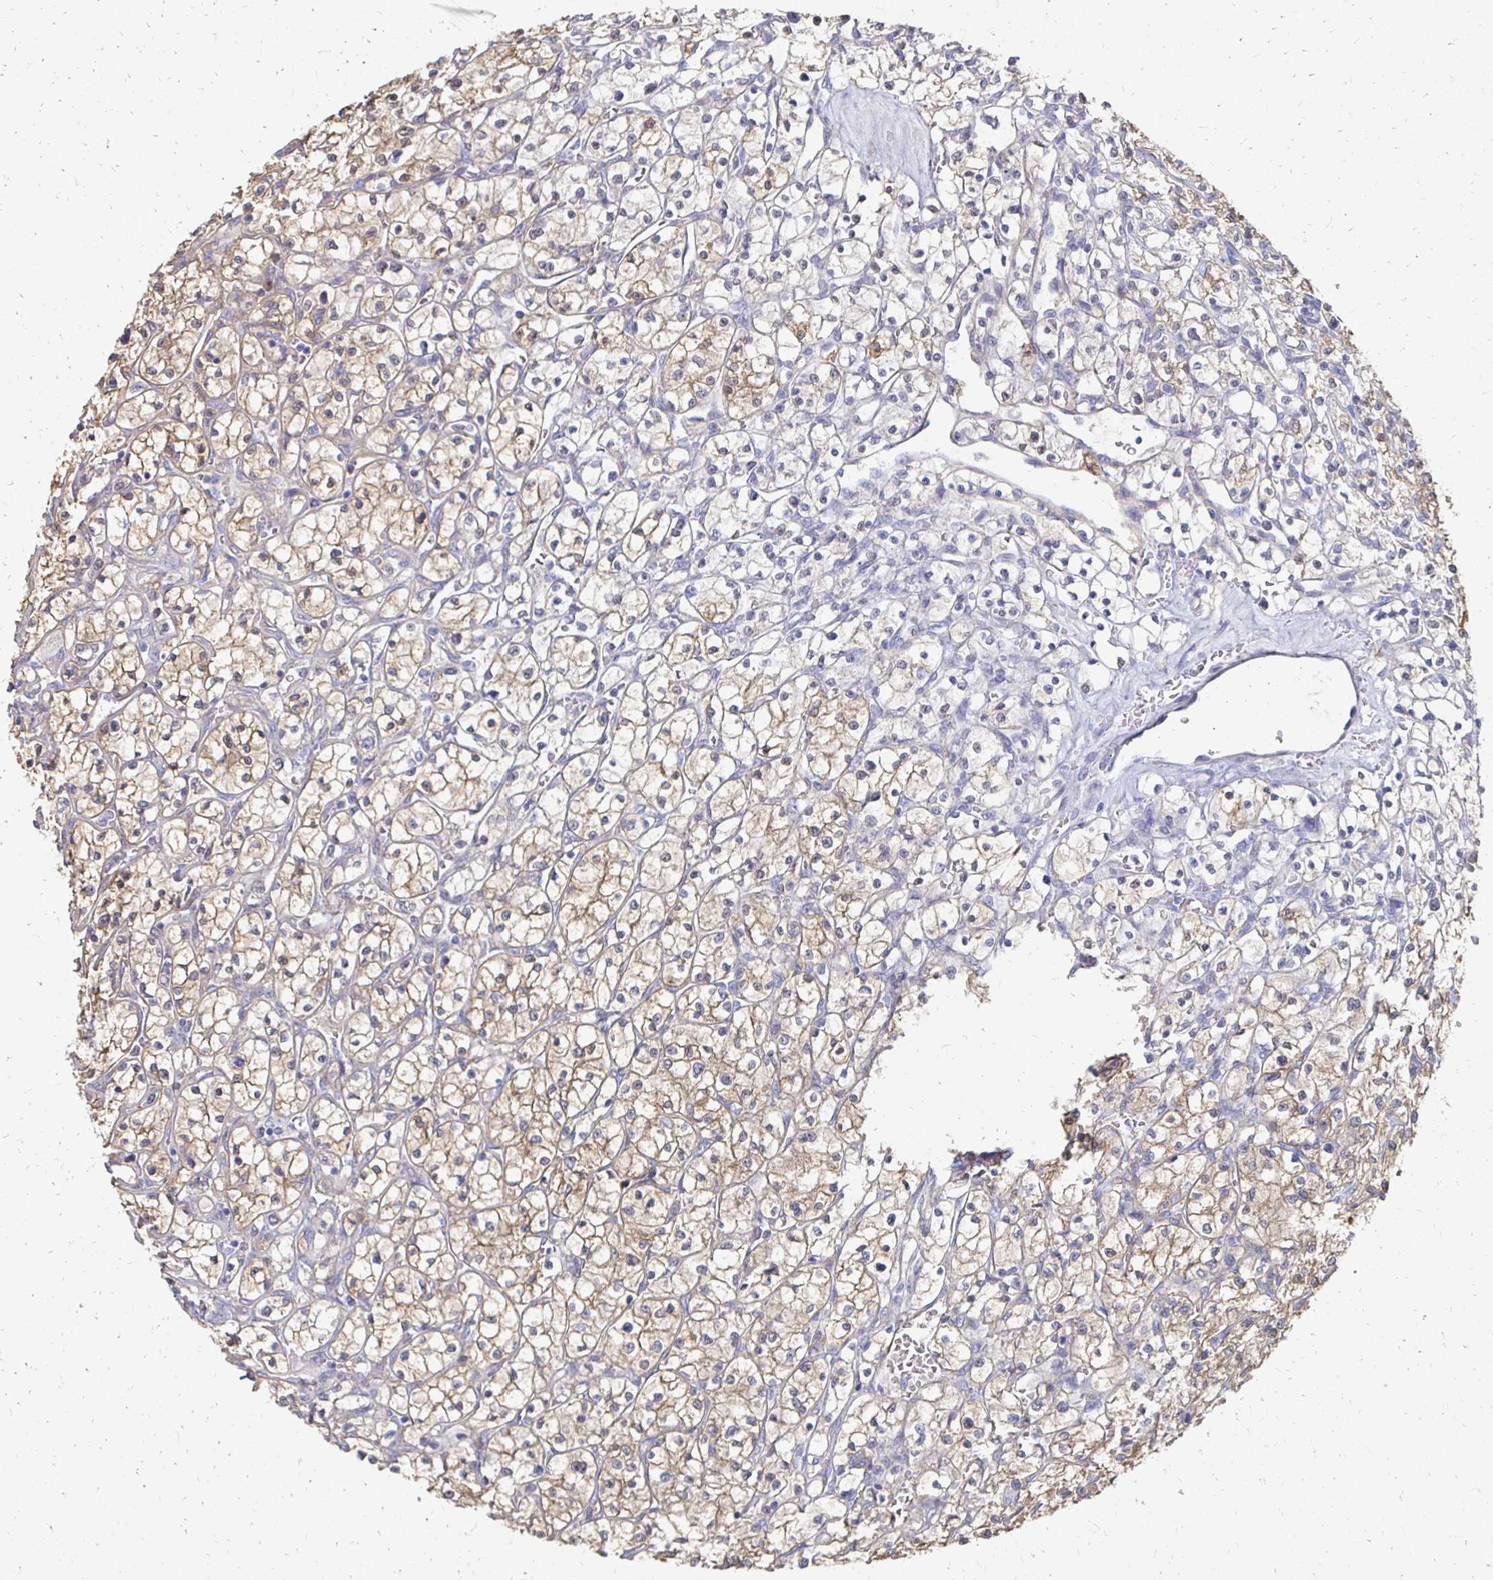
{"staining": {"intensity": "weak", "quantity": ">75%", "location": "cytoplasmic/membranous"}, "tissue": "renal cancer", "cell_type": "Tumor cells", "image_type": "cancer", "snomed": [{"axis": "morphology", "description": "Adenocarcinoma, NOS"}, {"axis": "topography", "description": "Kidney"}], "caption": "Immunohistochemical staining of renal cancer exhibits low levels of weak cytoplasmic/membranous staining in about >75% of tumor cells.", "gene": "SYCP3", "patient": {"sex": "female", "age": 64}}